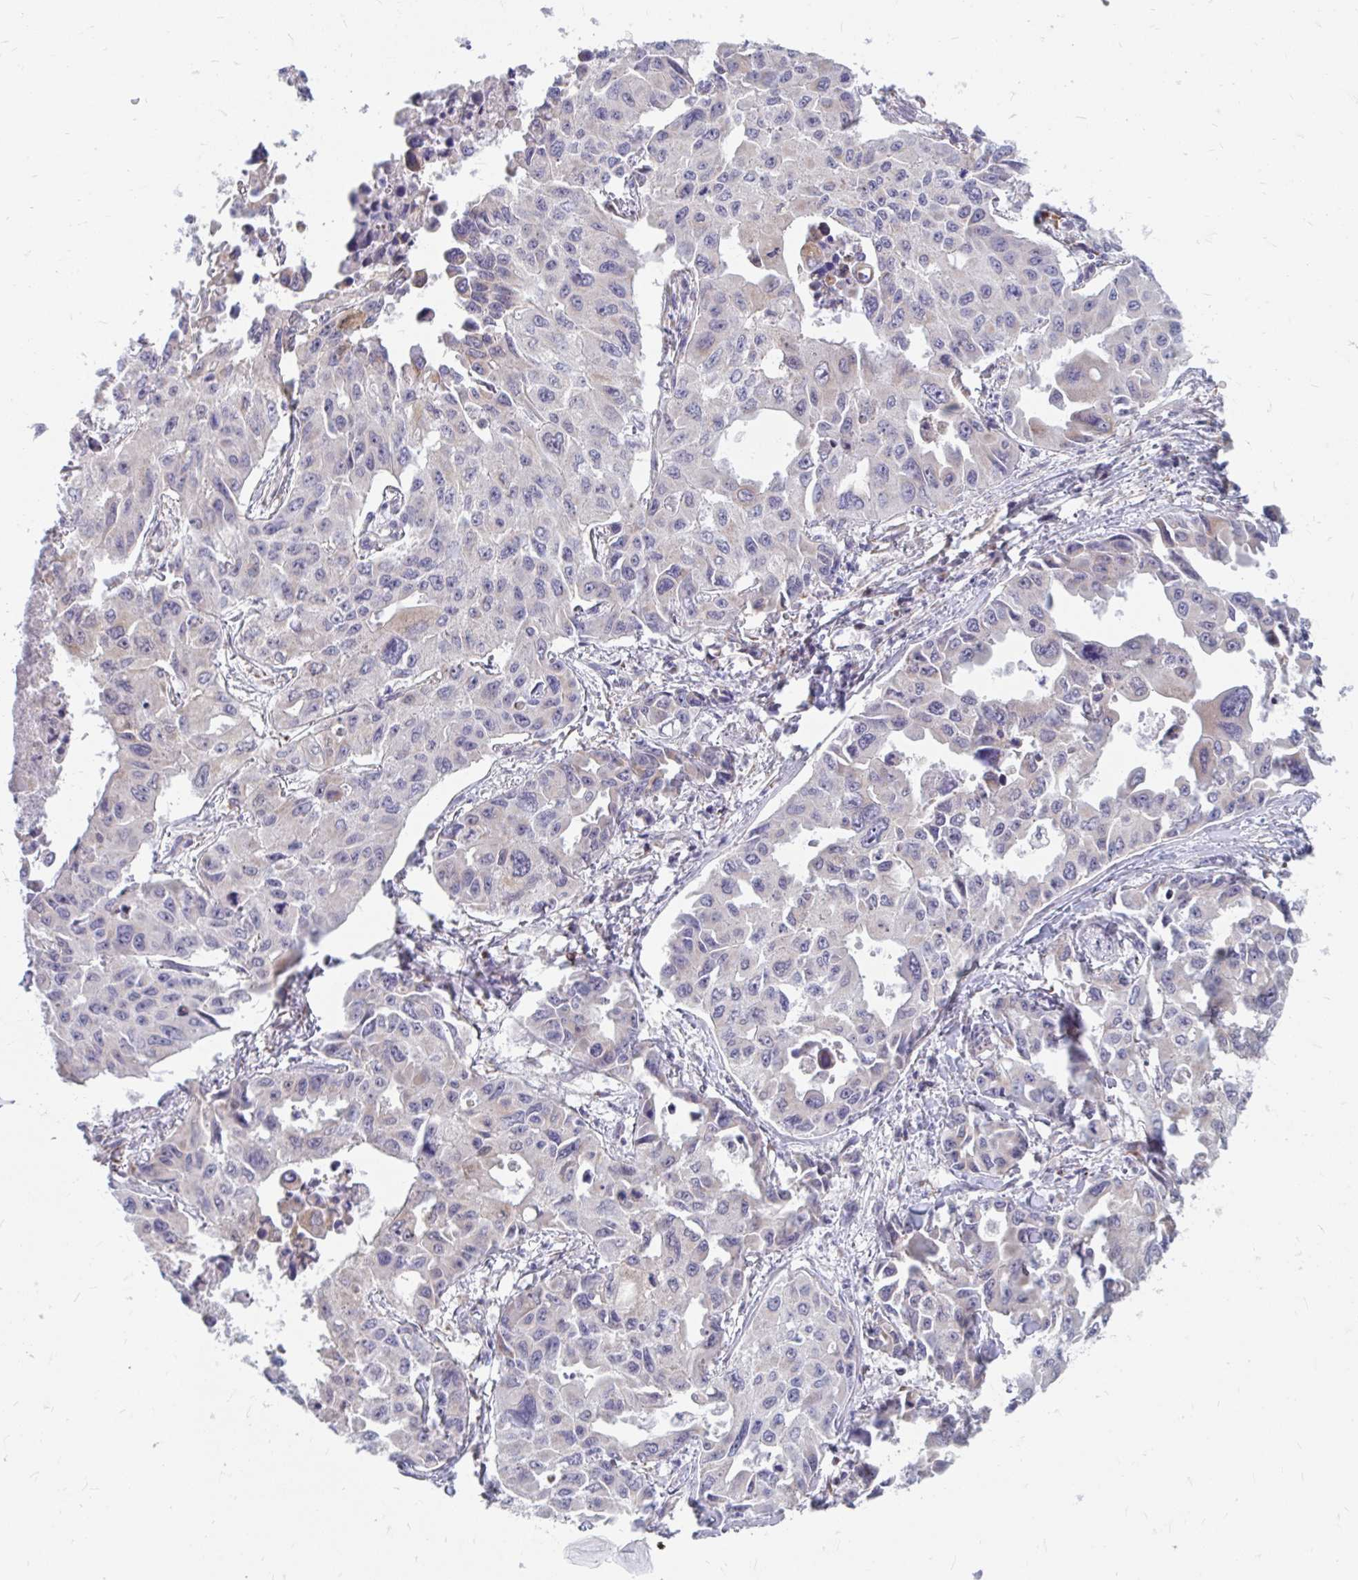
{"staining": {"intensity": "weak", "quantity": "<25%", "location": "cytoplasmic/membranous"}, "tissue": "lung cancer", "cell_type": "Tumor cells", "image_type": "cancer", "snomed": [{"axis": "morphology", "description": "Adenocarcinoma, NOS"}, {"axis": "topography", "description": "Lung"}], "caption": "A high-resolution histopathology image shows immunohistochemistry staining of lung cancer (adenocarcinoma), which shows no significant expression in tumor cells.", "gene": "PABIR3", "patient": {"sex": "male", "age": 64}}